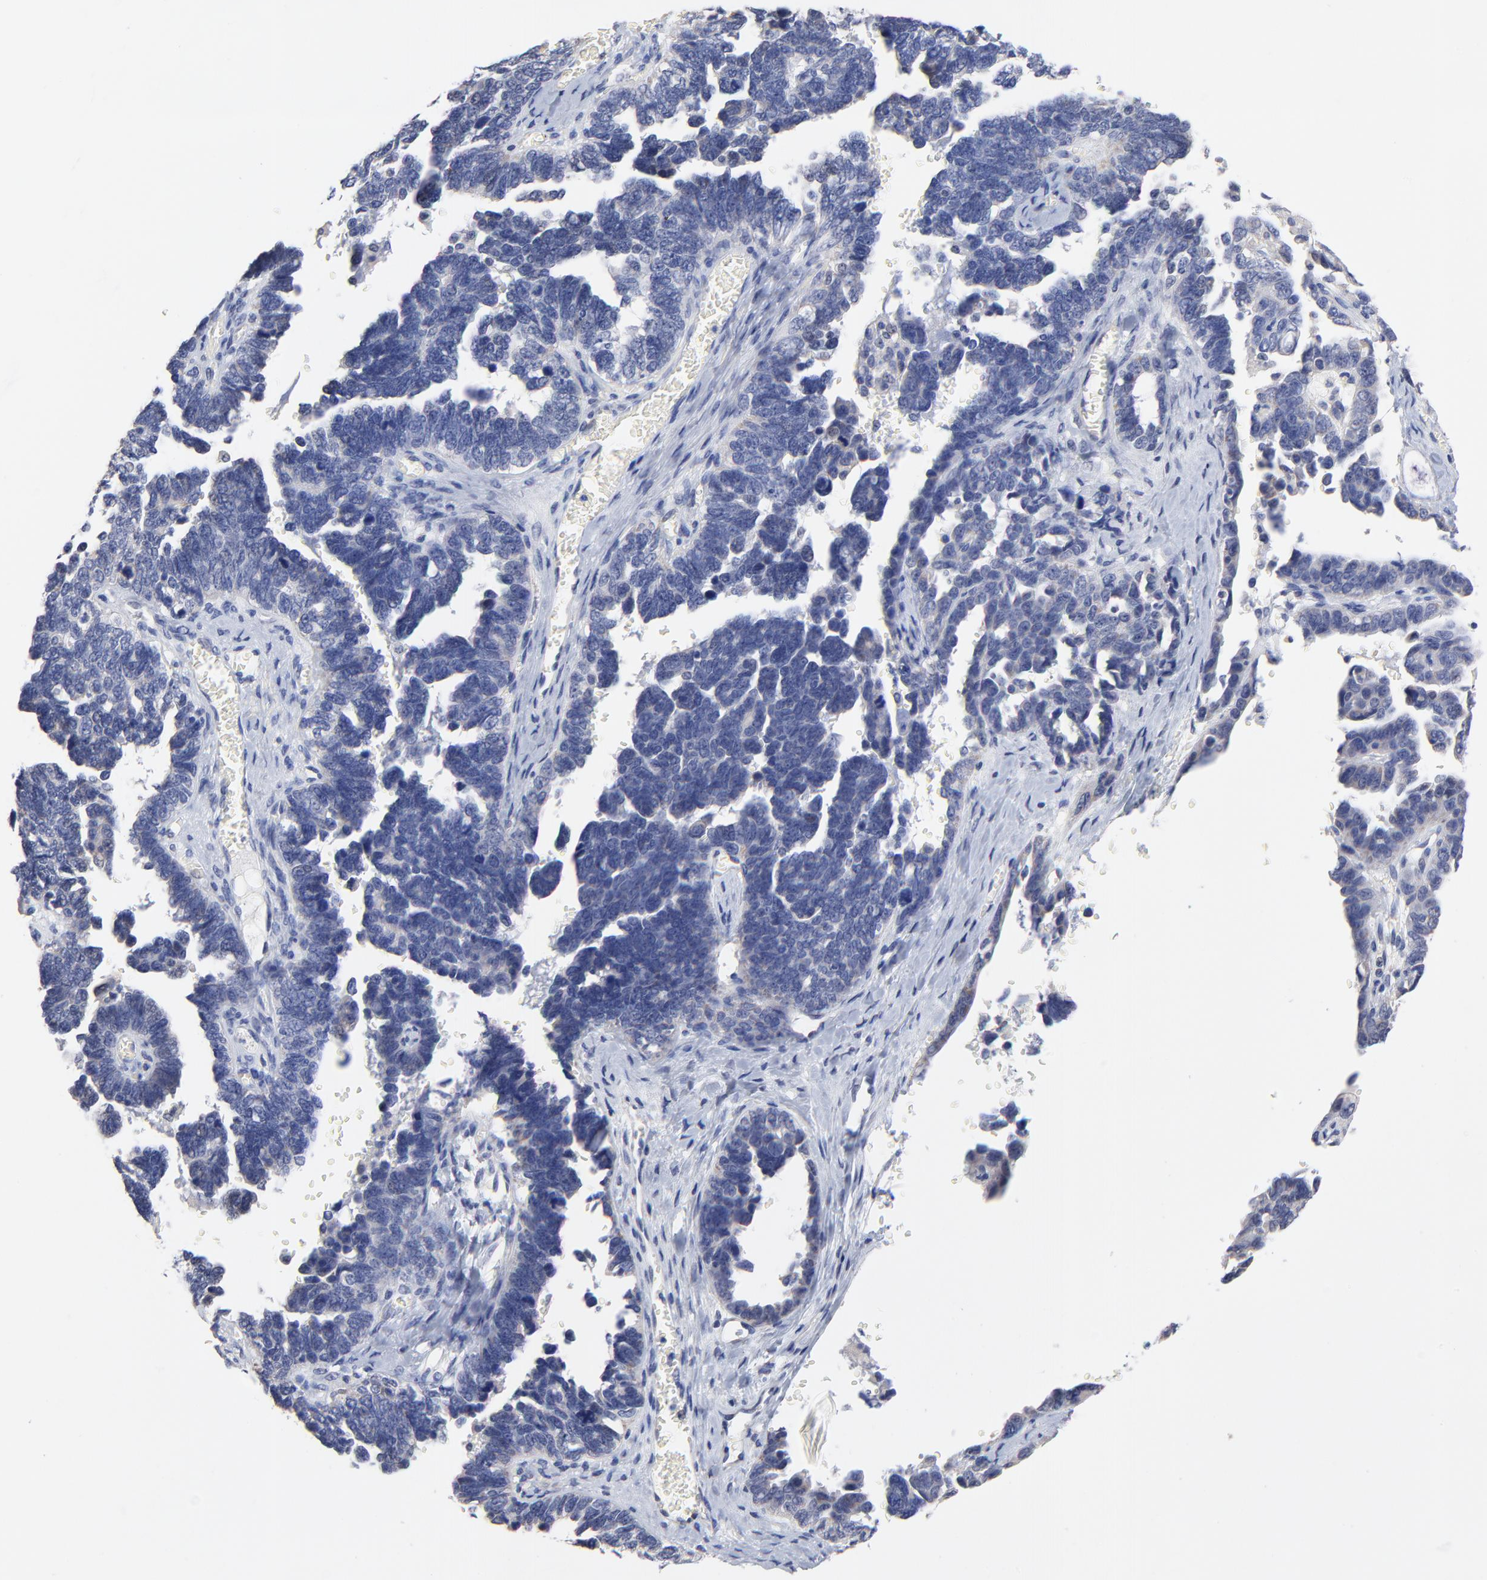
{"staining": {"intensity": "weak", "quantity": "<25%", "location": "cytoplasmic/membranous"}, "tissue": "ovarian cancer", "cell_type": "Tumor cells", "image_type": "cancer", "snomed": [{"axis": "morphology", "description": "Cystadenocarcinoma, serous, NOS"}, {"axis": "topography", "description": "Ovary"}], "caption": "DAB immunohistochemical staining of ovarian cancer reveals no significant positivity in tumor cells.", "gene": "TWNK", "patient": {"sex": "female", "age": 69}}